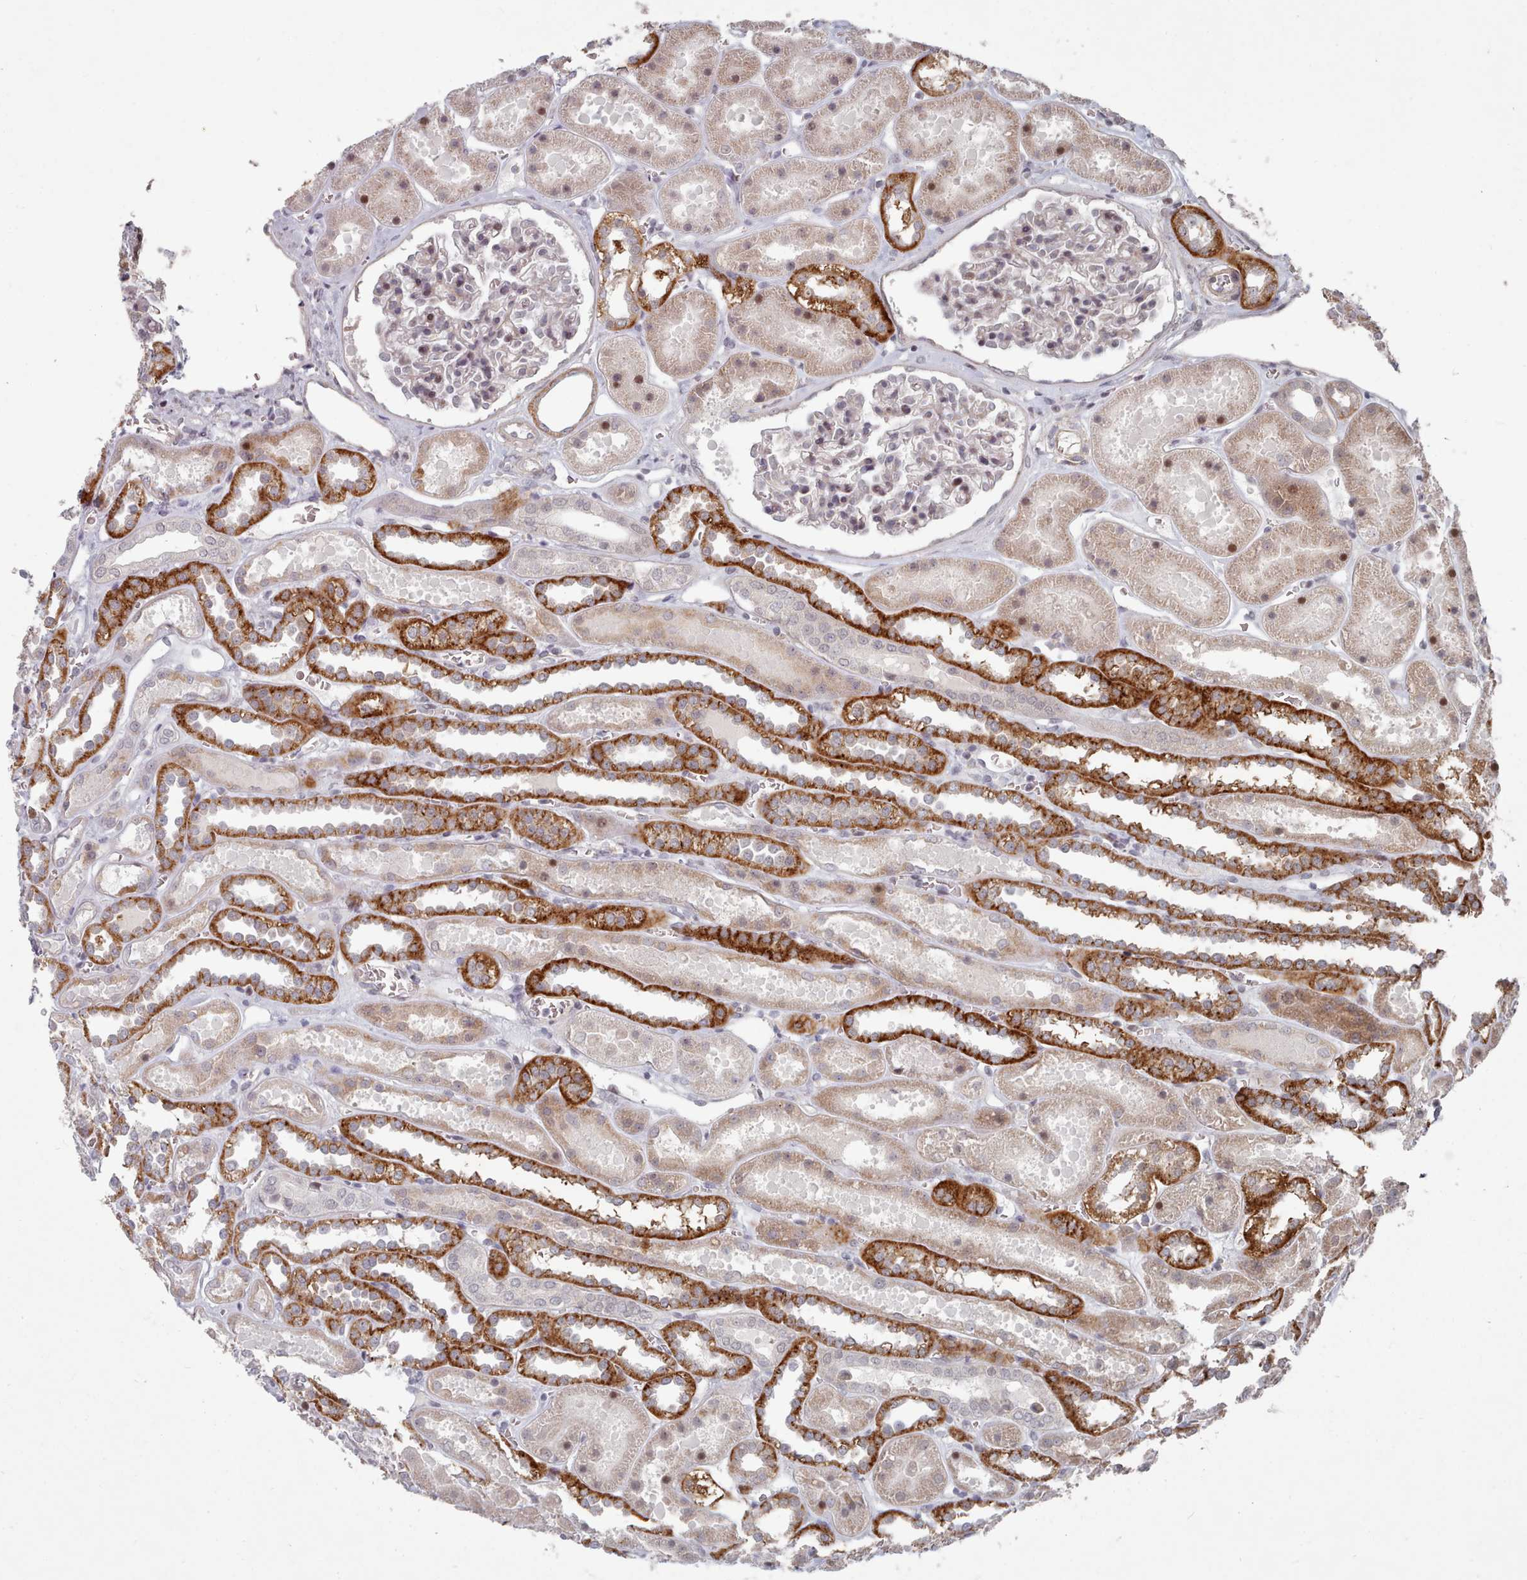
{"staining": {"intensity": "negative", "quantity": "none", "location": "none"}, "tissue": "kidney", "cell_type": "Cells in glomeruli", "image_type": "normal", "snomed": [{"axis": "morphology", "description": "Normal tissue, NOS"}, {"axis": "topography", "description": "Kidney"}], "caption": "Immunohistochemical staining of normal kidney reveals no significant positivity in cells in glomeruli.", "gene": "CPSF4", "patient": {"sex": "female", "age": 41}}